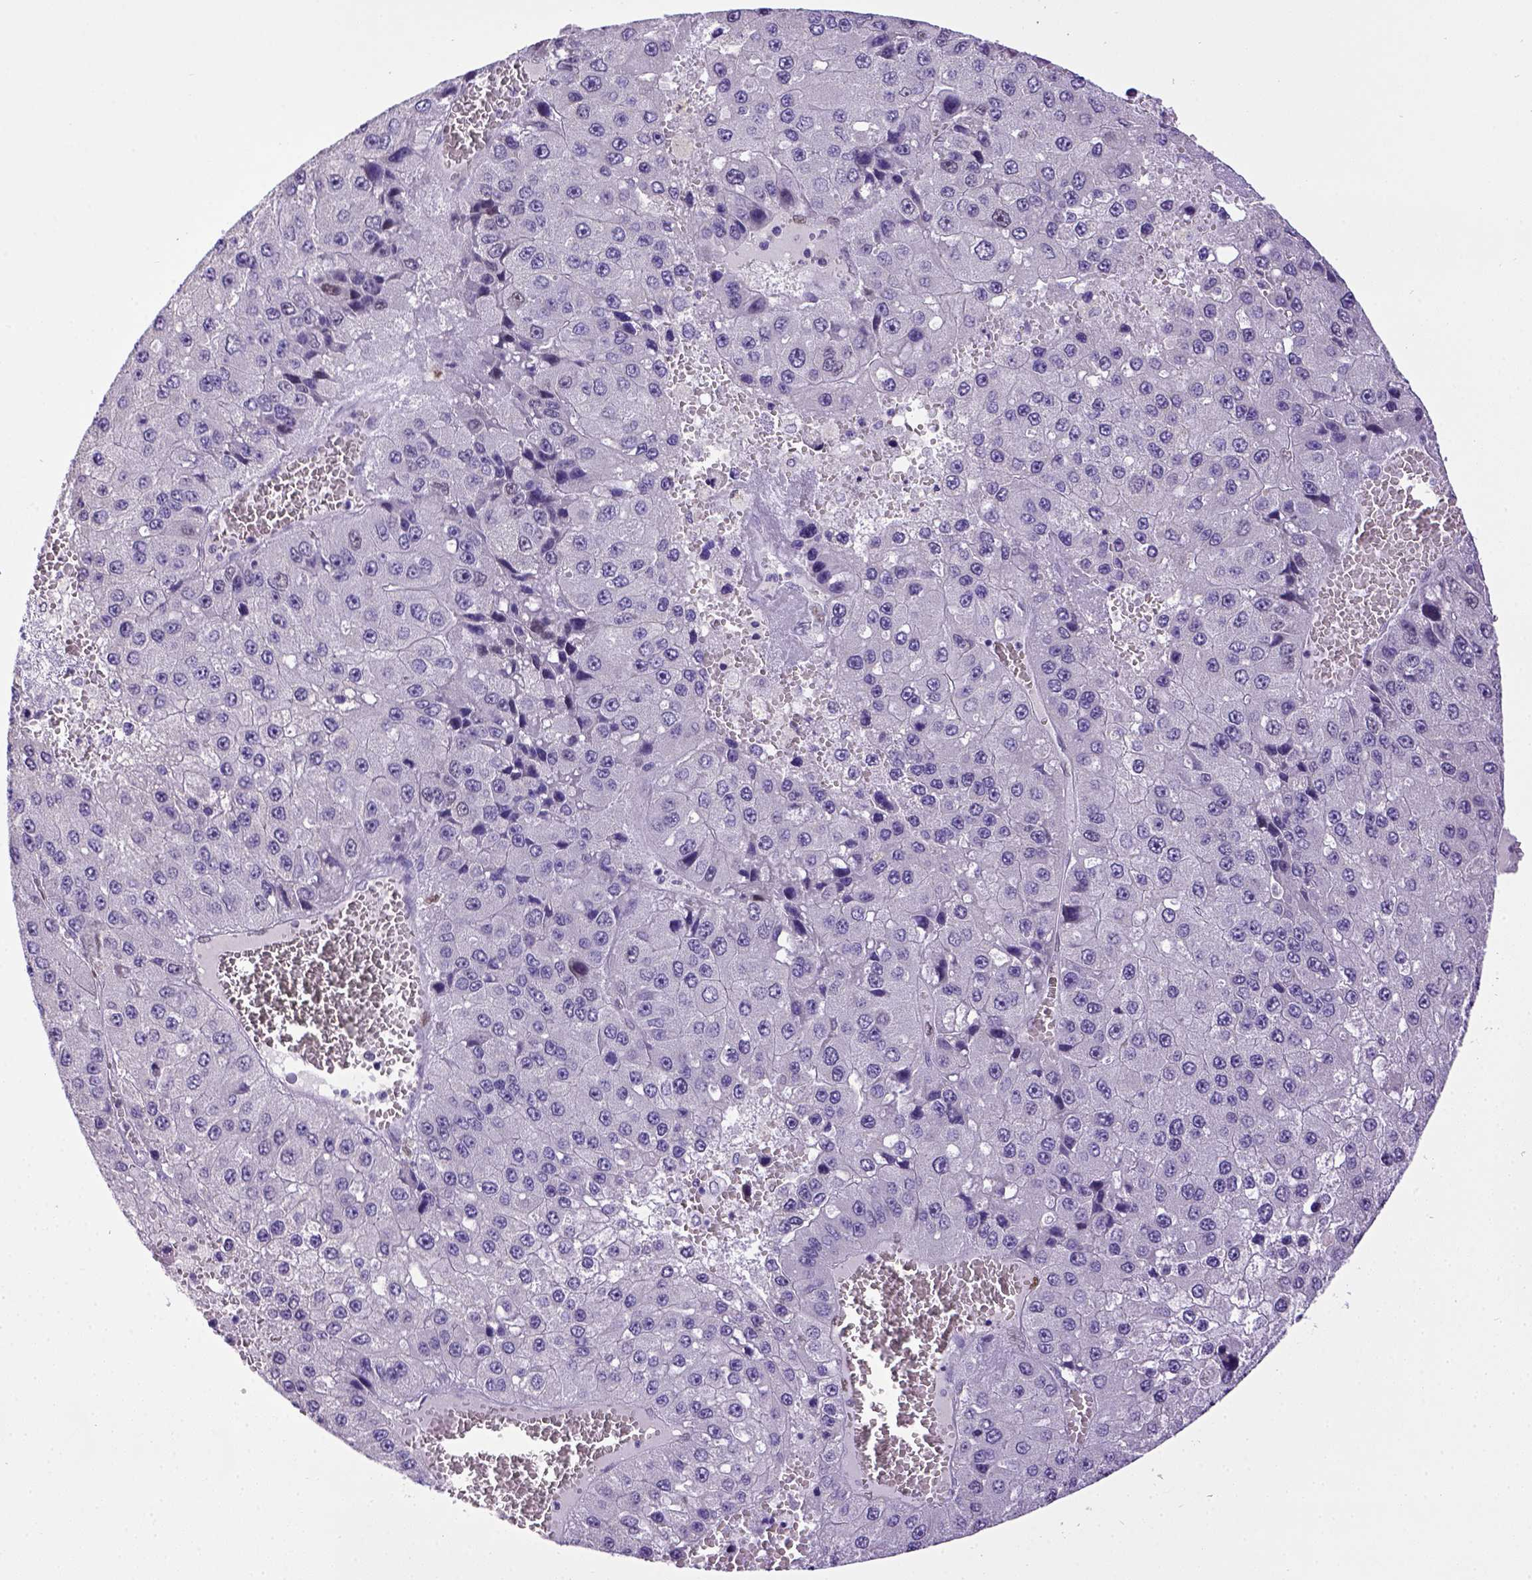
{"staining": {"intensity": "negative", "quantity": "none", "location": "none"}, "tissue": "liver cancer", "cell_type": "Tumor cells", "image_type": "cancer", "snomed": [{"axis": "morphology", "description": "Carcinoma, Hepatocellular, NOS"}, {"axis": "topography", "description": "Liver"}], "caption": "Tumor cells show no significant protein staining in liver hepatocellular carcinoma.", "gene": "CDKN1A", "patient": {"sex": "female", "age": 73}}